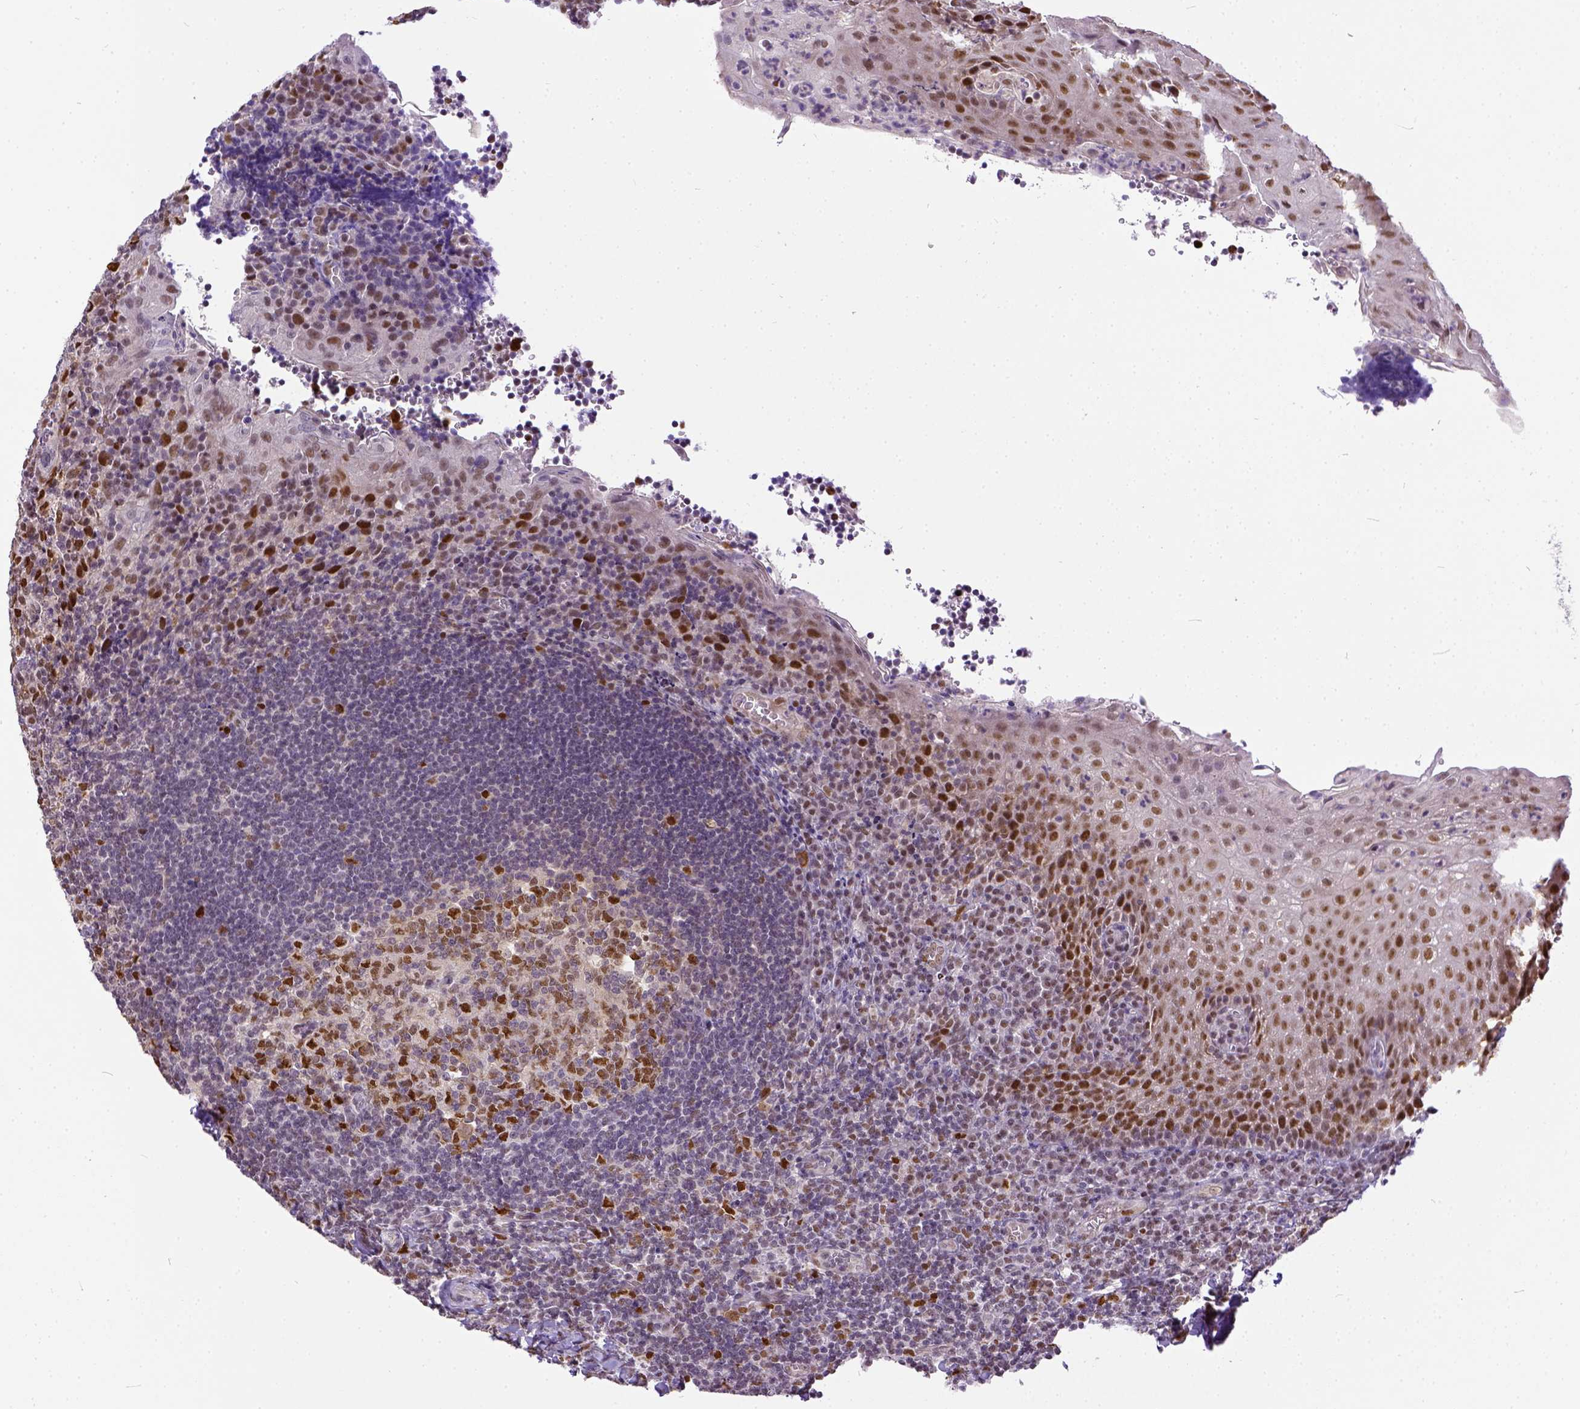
{"staining": {"intensity": "moderate", "quantity": "25%-75%", "location": "nuclear"}, "tissue": "tonsil", "cell_type": "Germinal center cells", "image_type": "normal", "snomed": [{"axis": "morphology", "description": "Normal tissue, NOS"}, {"axis": "morphology", "description": "Inflammation, NOS"}, {"axis": "topography", "description": "Tonsil"}], "caption": "Protein staining by immunohistochemistry (IHC) displays moderate nuclear staining in about 25%-75% of germinal center cells in normal tonsil. Immunohistochemistry stains the protein in brown and the nuclei are stained blue.", "gene": "ERCC1", "patient": {"sex": "female", "age": 31}}